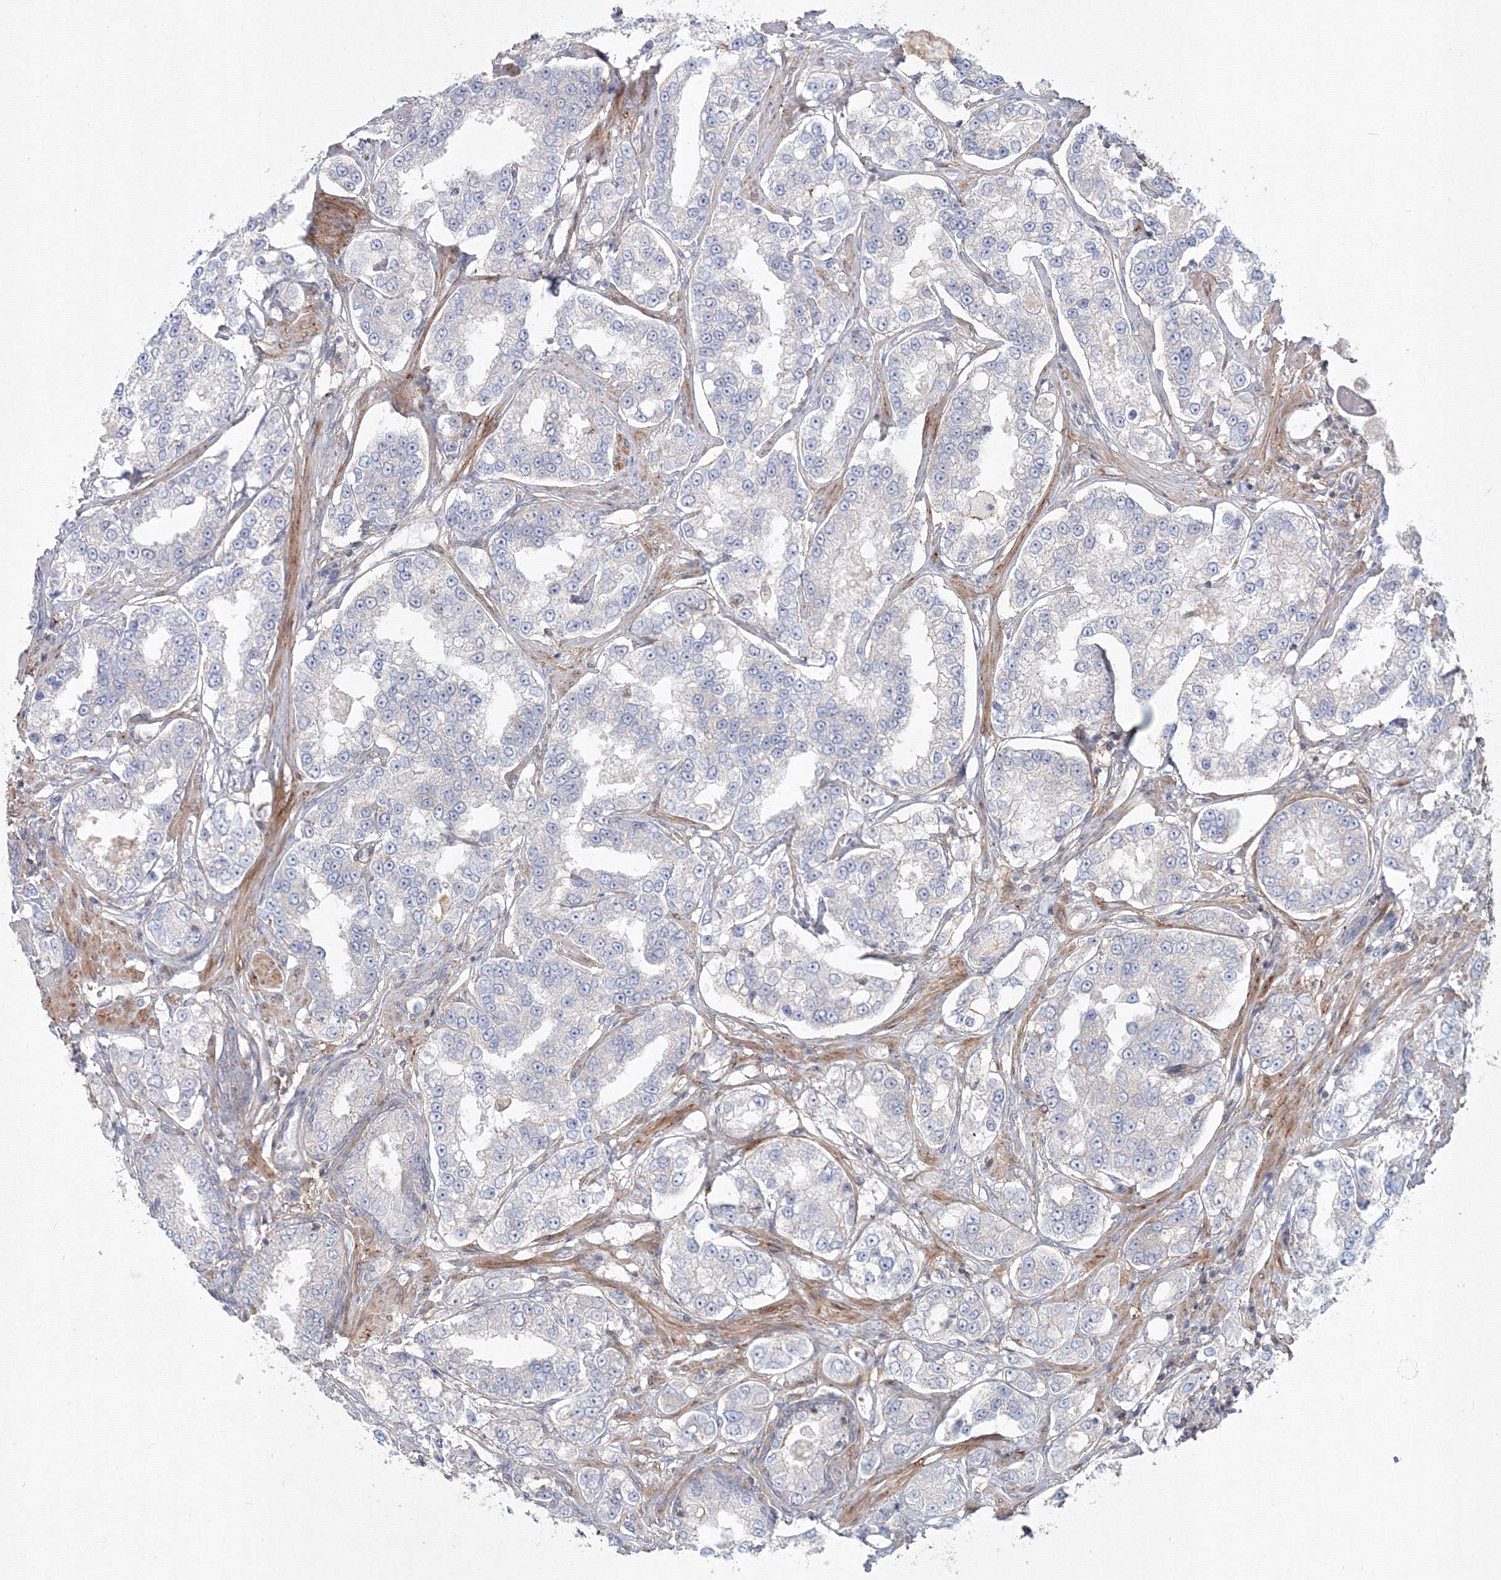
{"staining": {"intensity": "negative", "quantity": "none", "location": "none"}, "tissue": "prostate cancer", "cell_type": "Tumor cells", "image_type": "cancer", "snomed": [{"axis": "morphology", "description": "Normal tissue, NOS"}, {"axis": "morphology", "description": "Adenocarcinoma, High grade"}, {"axis": "topography", "description": "Prostate"}], "caption": "A micrograph of human prostate high-grade adenocarcinoma is negative for staining in tumor cells.", "gene": "SH3PXD2A", "patient": {"sex": "male", "age": 83}}